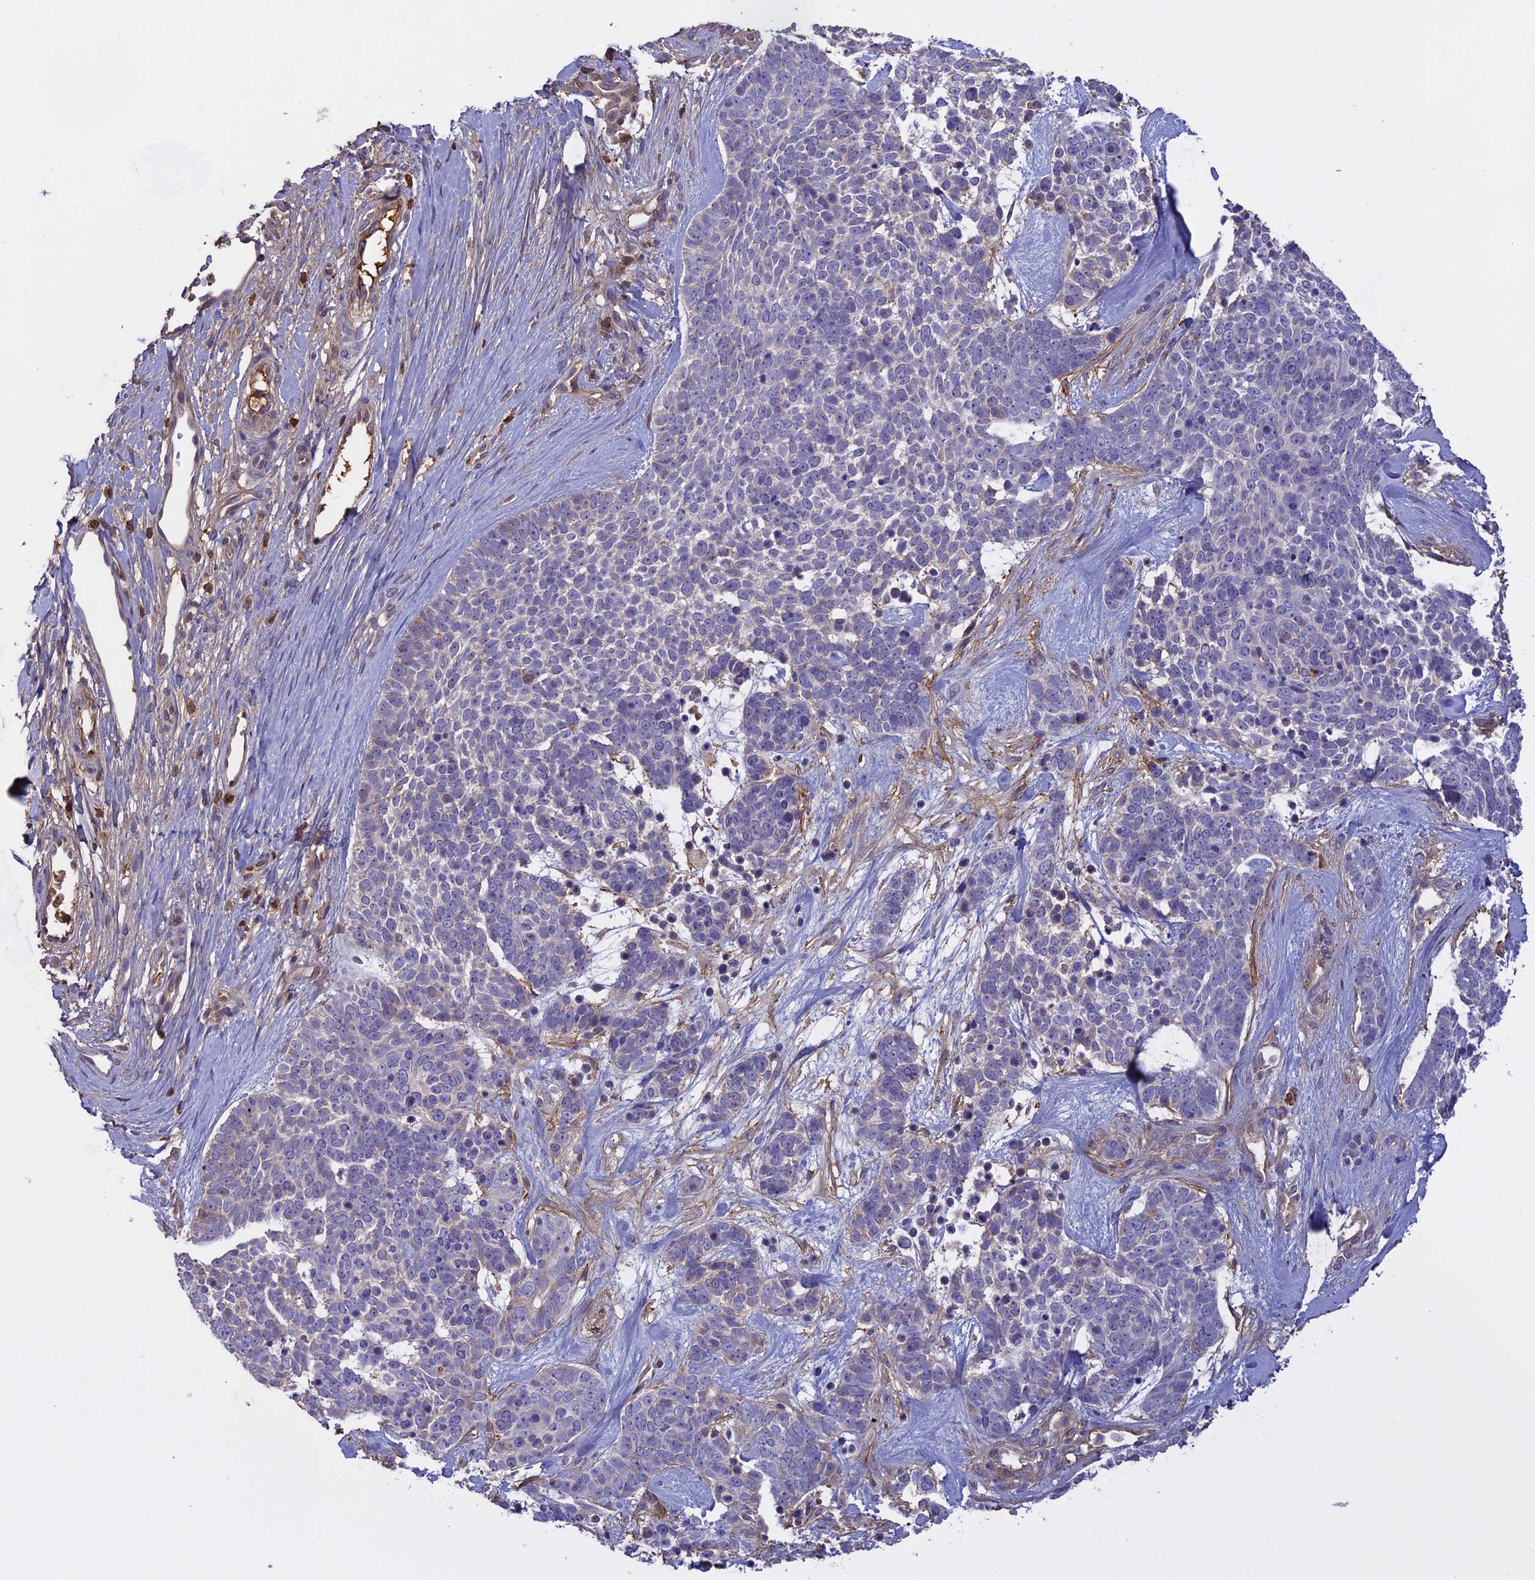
{"staining": {"intensity": "negative", "quantity": "none", "location": "none"}, "tissue": "skin cancer", "cell_type": "Tumor cells", "image_type": "cancer", "snomed": [{"axis": "morphology", "description": "Basal cell carcinoma"}, {"axis": "topography", "description": "Skin"}], "caption": "Tumor cells show no significant protein expression in skin basal cell carcinoma.", "gene": "CFAP119", "patient": {"sex": "female", "age": 81}}